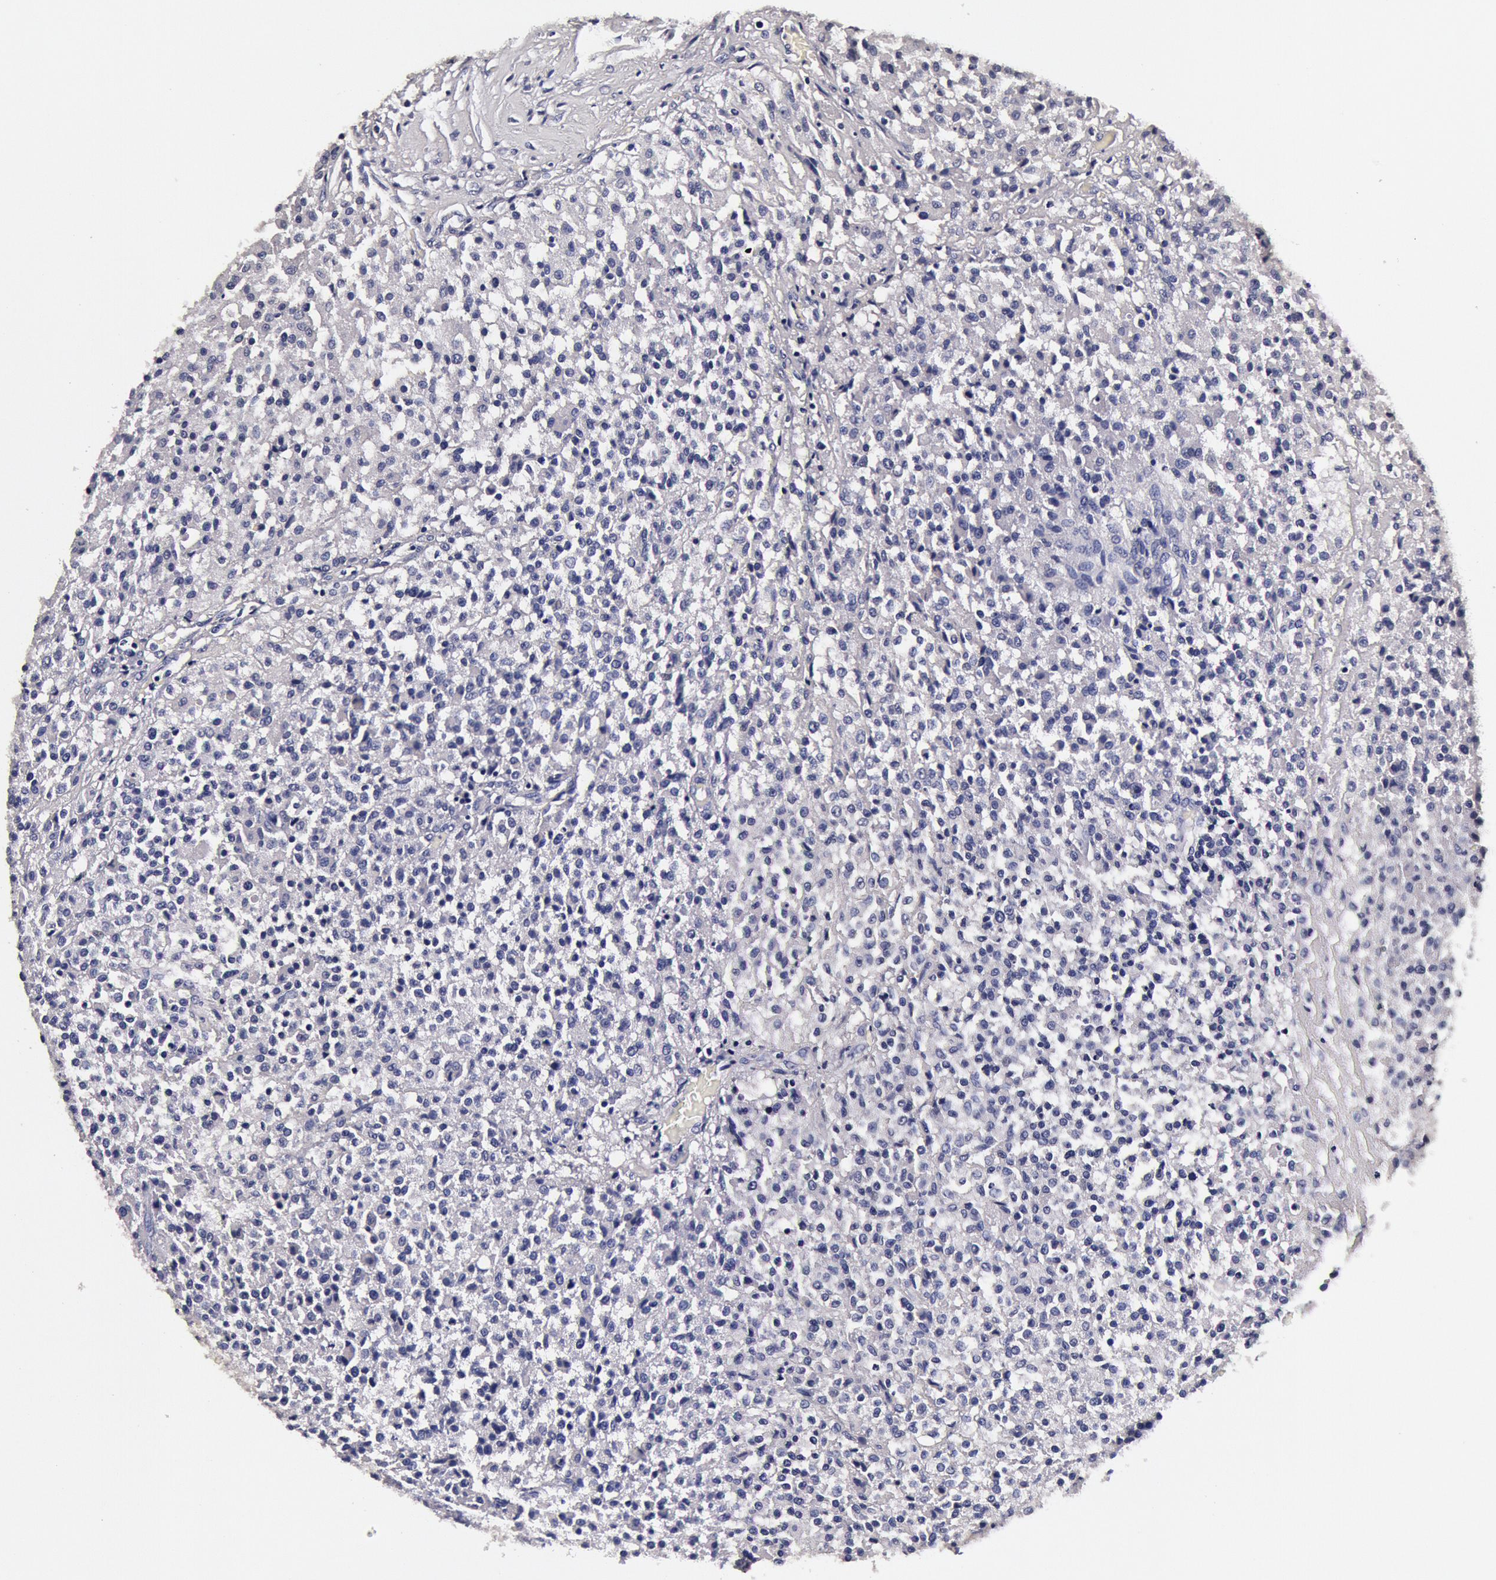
{"staining": {"intensity": "negative", "quantity": "none", "location": "none"}, "tissue": "testis cancer", "cell_type": "Tumor cells", "image_type": "cancer", "snomed": [{"axis": "morphology", "description": "Seminoma, NOS"}, {"axis": "topography", "description": "Testis"}], "caption": "A high-resolution image shows immunohistochemistry (IHC) staining of testis seminoma, which demonstrates no significant expression in tumor cells.", "gene": "CCDC22", "patient": {"sex": "male", "age": 59}}